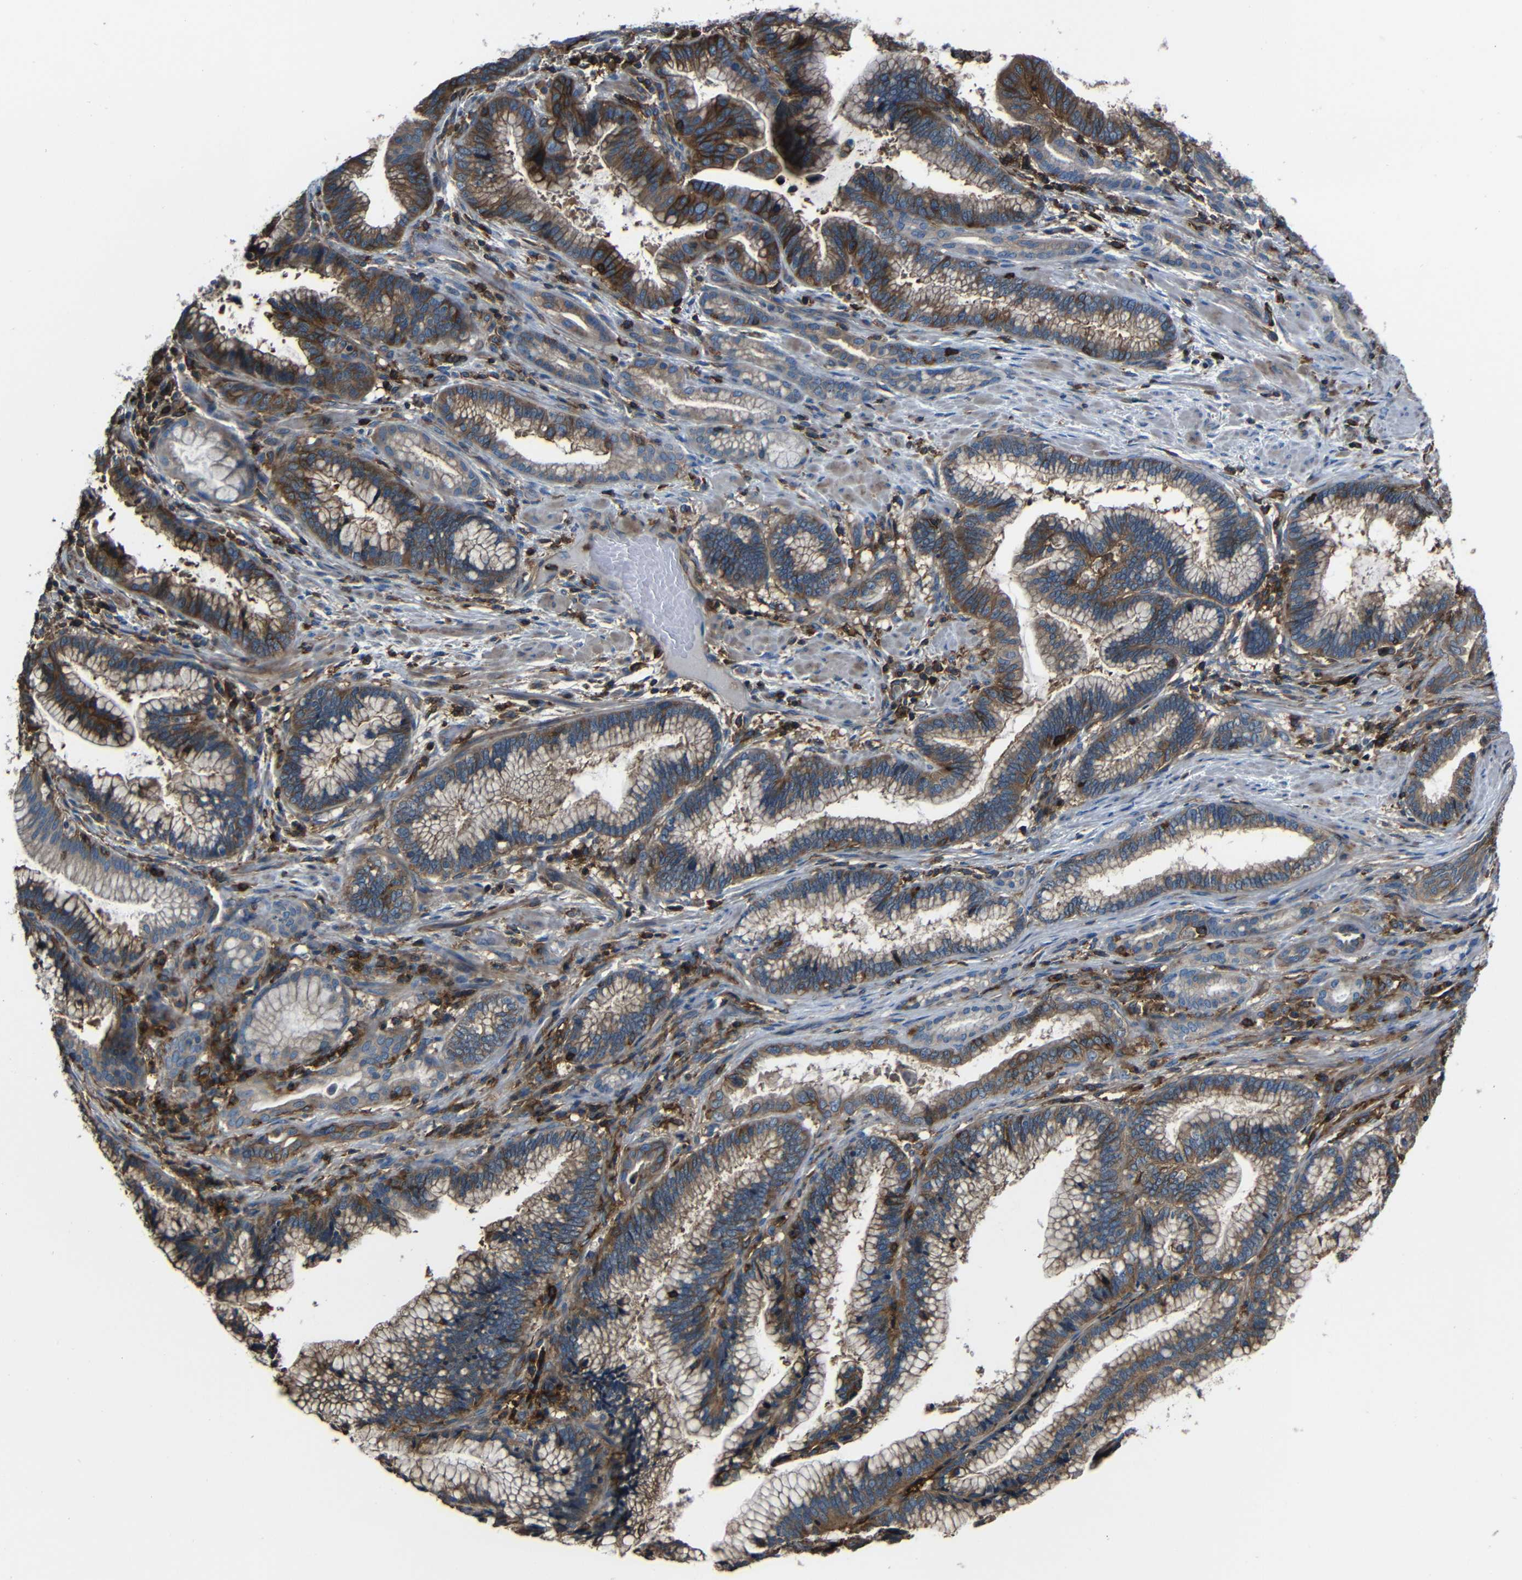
{"staining": {"intensity": "moderate", "quantity": ">75%", "location": "cytoplasmic/membranous"}, "tissue": "pancreatic cancer", "cell_type": "Tumor cells", "image_type": "cancer", "snomed": [{"axis": "morphology", "description": "Adenocarcinoma, NOS"}, {"axis": "topography", "description": "Pancreas"}], "caption": "Immunohistochemistry staining of adenocarcinoma (pancreatic), which demonstrates medium levels of moderate cytoplasmic/membranous staining in about >75% of tumor cells indicating moderate cytoplasmic/membranous protein expression. The staining was performed using DAB (3,3'-diaminobenzidine) (brown) for protein detection and nuclei were counterstained in hematoxylin (blue).", "gene": "ADGRE5", "patient": {"sex": "female", "age": 64}}